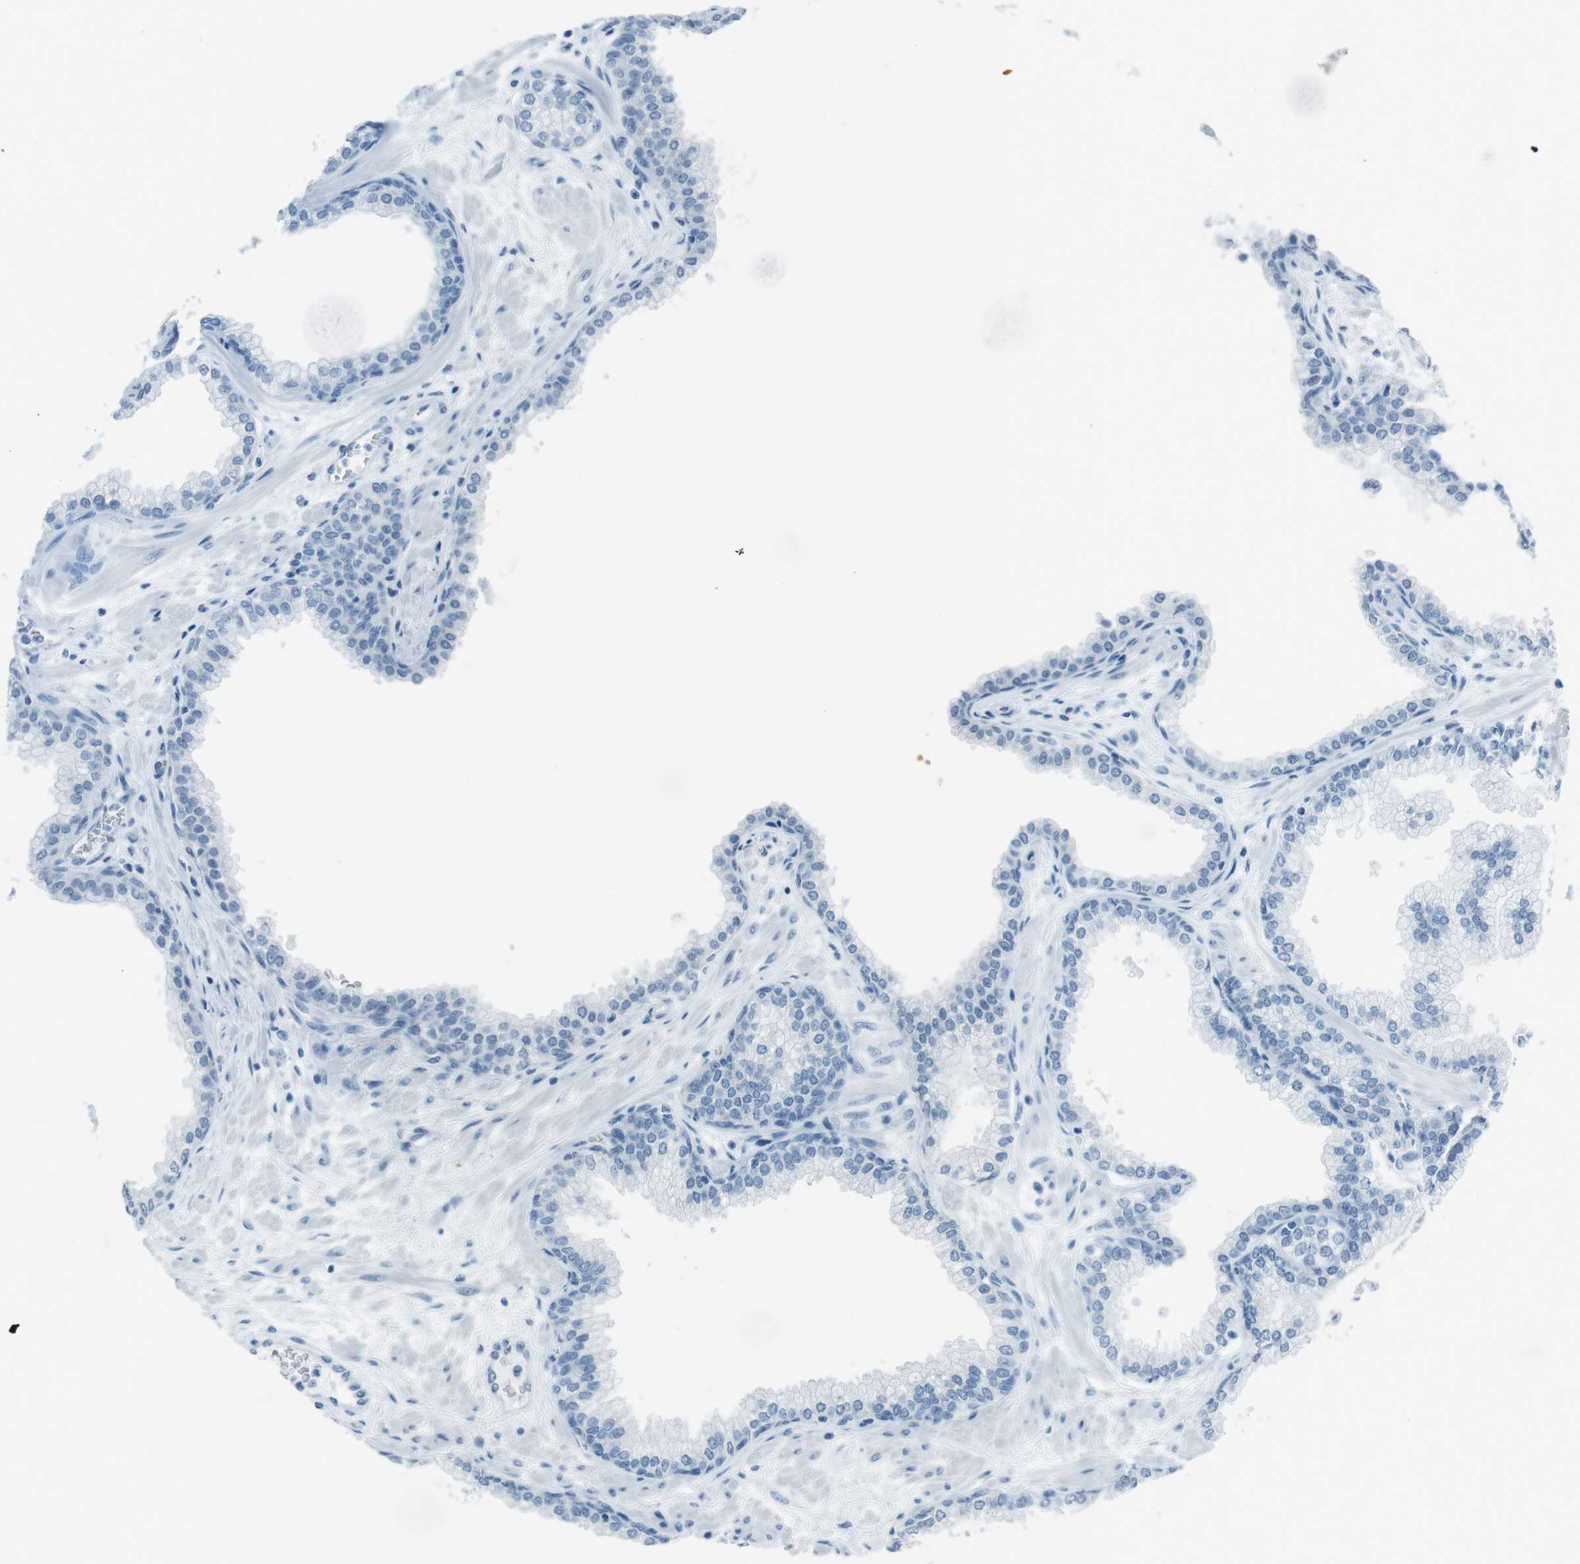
{"staining": {"intensity": "negative", "quantity": "none", "location": "none"}, "tissue": "prostate", "cell_type": "Glandular cells", "image_type": "normal", "snomed": [{"axis": "morphology", "description": "Normal tissue, NOS"}, {"axis": "morphology", "description": "Urothelial carcinoma, Low grade"}, {"axis": "topography", "description": "Urinary bladder"}, {"axis": "topography", "description": "Prostate"}], "caption": "IHC of normal human prostate demonstrates no staining in glandular cells. (DAB IHC visualized using brightfield microscopy, high magnification).", "gene": "TMEM207", "patient": {"sex": "male", "age": 60}}